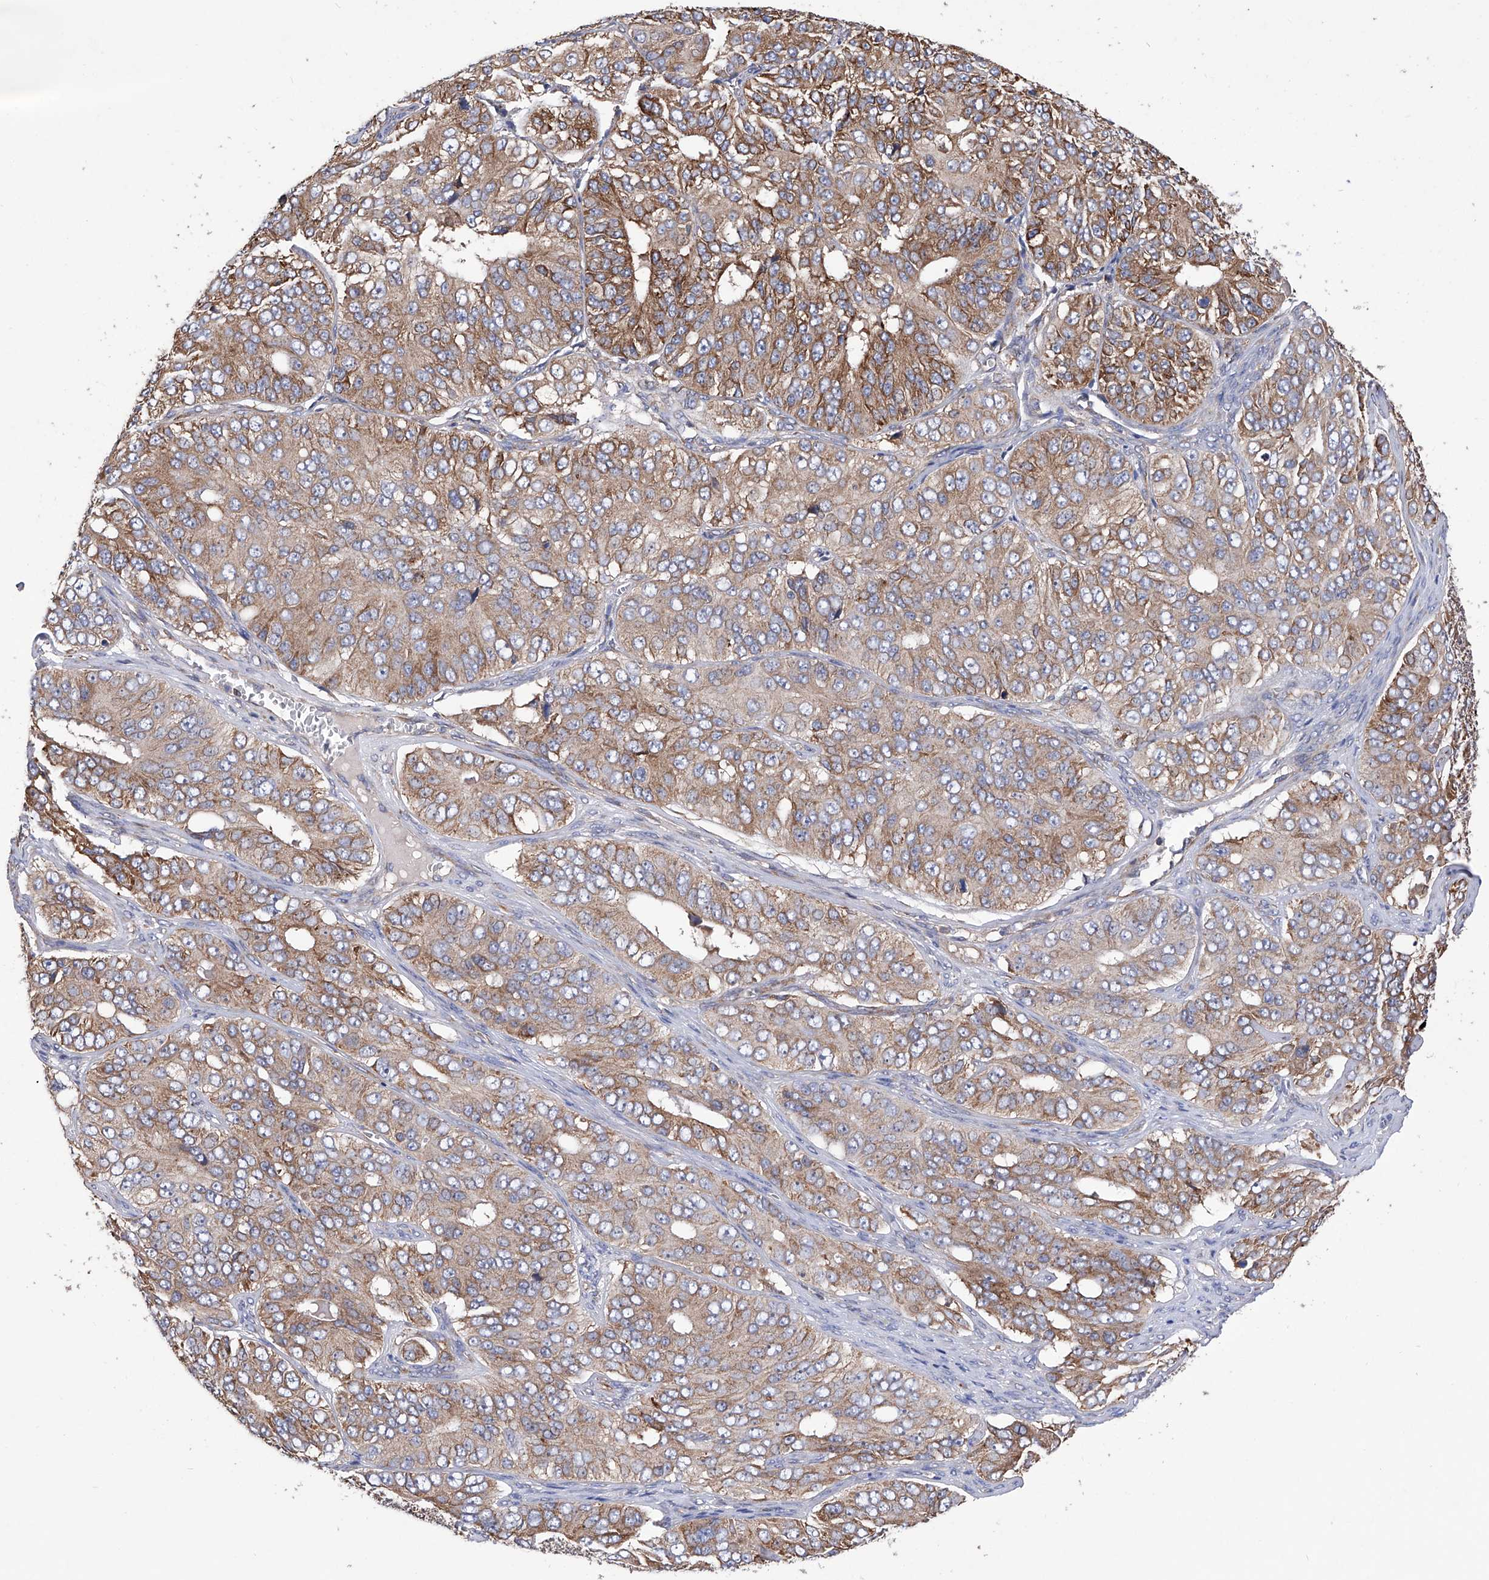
{"staining": {"intensity": "moderate", "quantity": ">75%", "location": "cytoplasmic/membranous"}, "tissue": "ovarian cancer", "cell_type": "Tumor cells", "image_type": "cancer", "snomed": [{"axis": "morphology", "description": "Carcinoma, endometroid"}, {"axis": "topography", "description": "Ovary"}], "caption": "Moderate cytoplasmic/membranous expression for a protein is appreciated in about >75% of tumor cells of ovarian cancer using immunohistochemistry (IHC).", "gene": "INPP5B", "patient": {"sex": "female", "age": 51}}